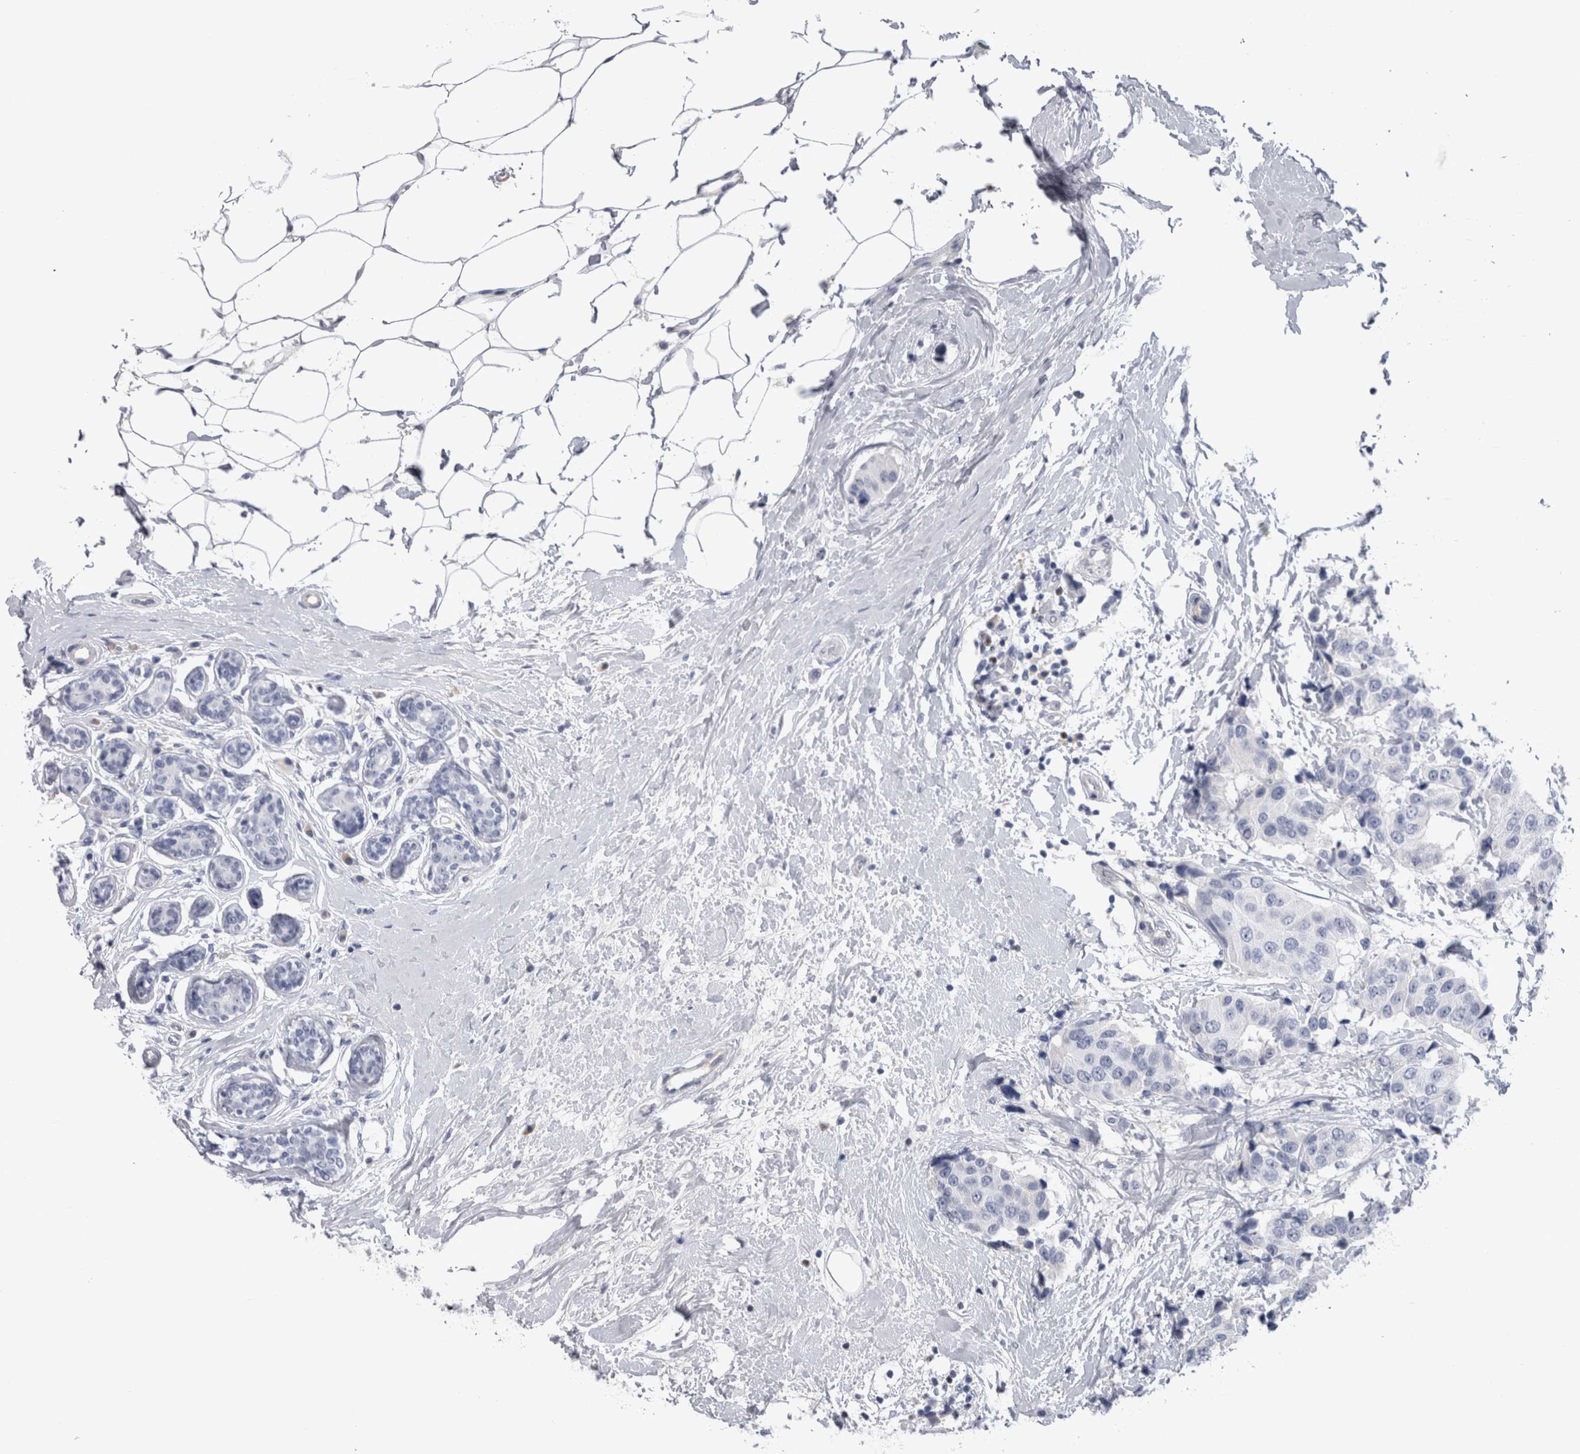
{"staining": {"intensity": "negative", "quantity": "none", "location": "none"}, "tissue": "breast cancer", "cell_type": "Tumor cells", "image_type": "cancer", "snomed": [{"axis": "morphology", "description": "Normal tissue, NOS"}, {"axis": "morphology", "description": "Duct carcinoma"}, {"axis": "topography", "description": "Breast"}], "caption": "Tumor cells show no significant staining in infiltrating ductal carcinoma (breast).", "gene": "PAX5", "patient": {"sex": "female", "age": 39}}